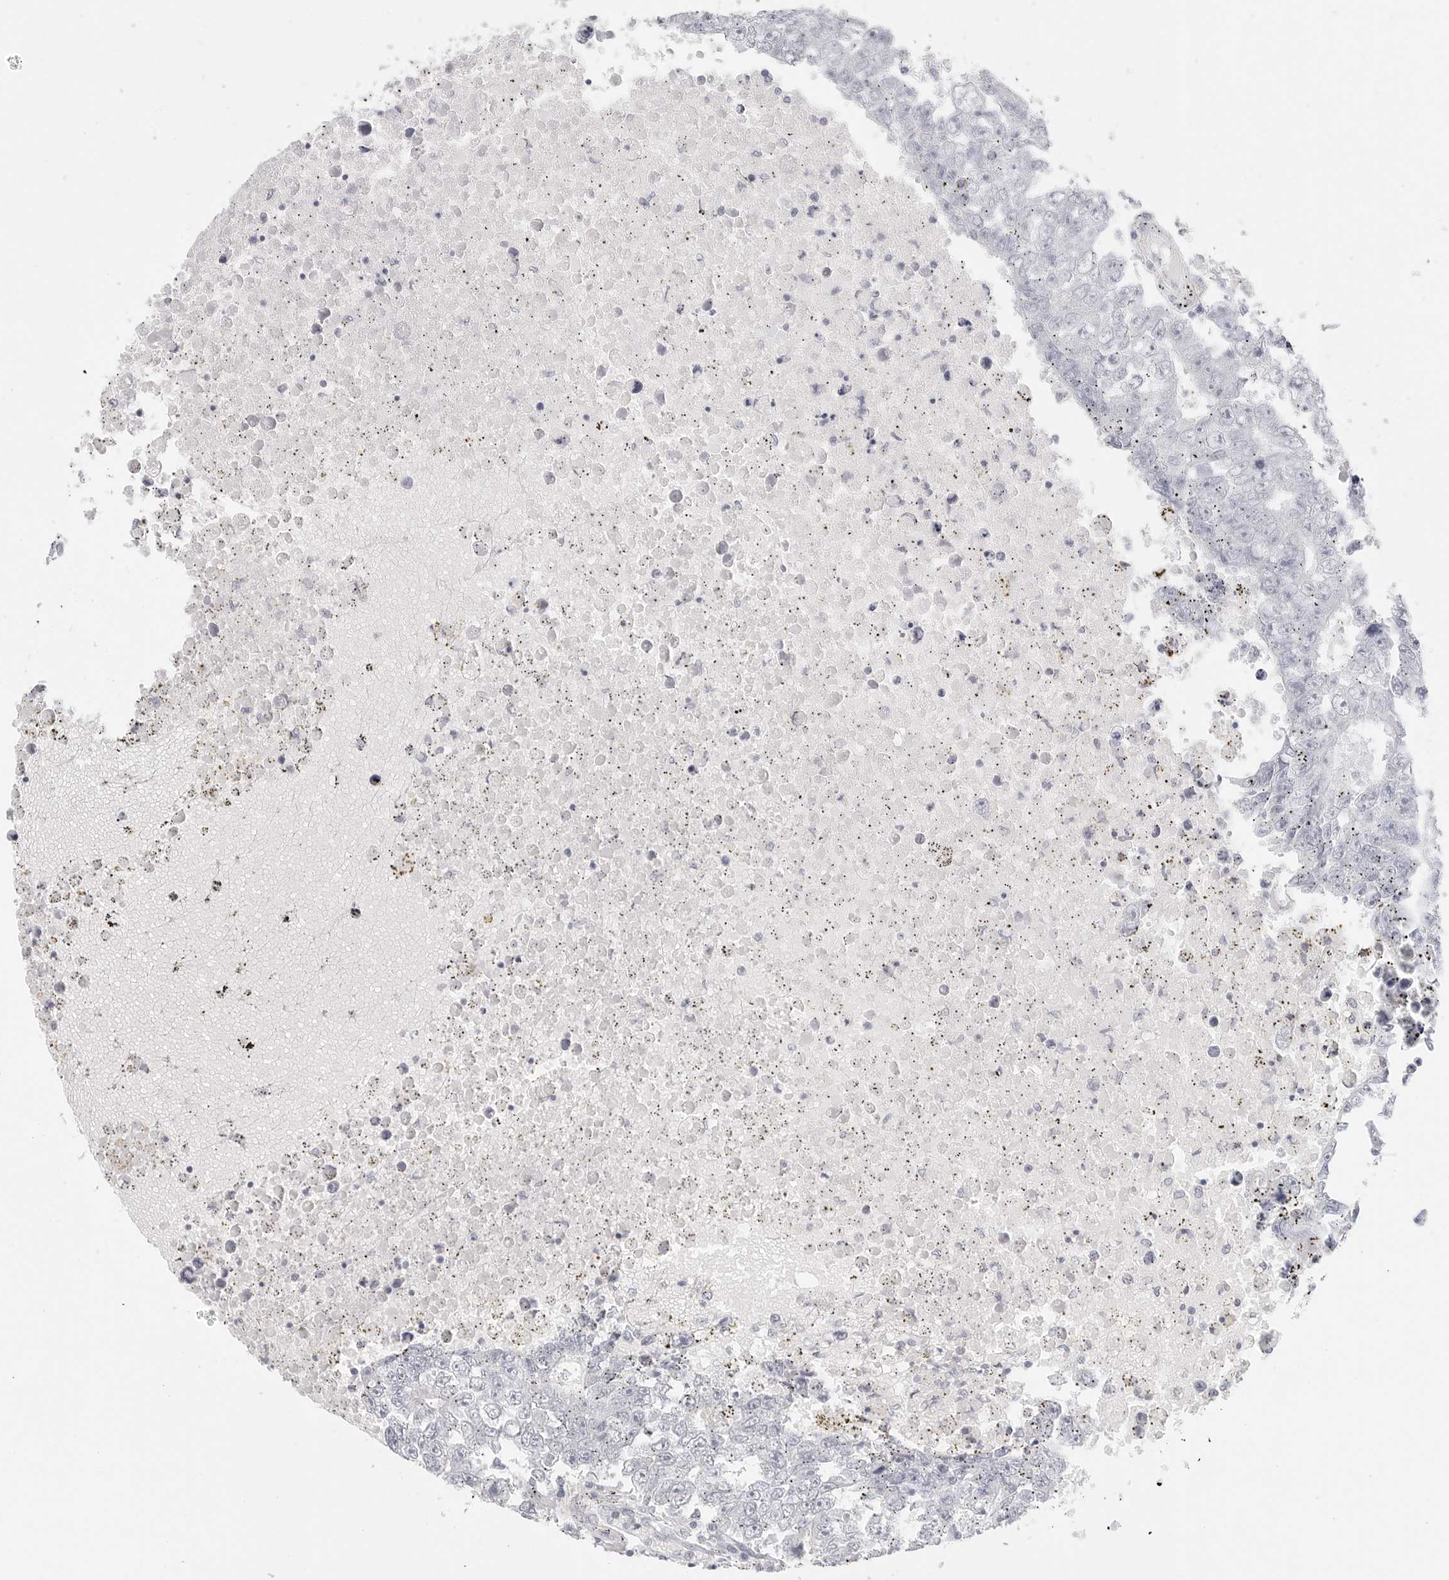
{"staining": {"intensity": "negative", "quantity": "none", "location": "none"}, "tissue": "testis cancer", "cell_type": "Tumor cells", "image_type": "cancer", "snomed": [{"axis": "morphology", "description": "Carcinoma, Embryonal, NOS"}, {"axis": "topography", "description": "Testis"}], "caption": "Image shows no protein positivity in tumor cells of testis cancer (embryonal carcinoma) tissue.", "gene": "HMGCS2", "patient": {"sex": "male", "age": 25}}